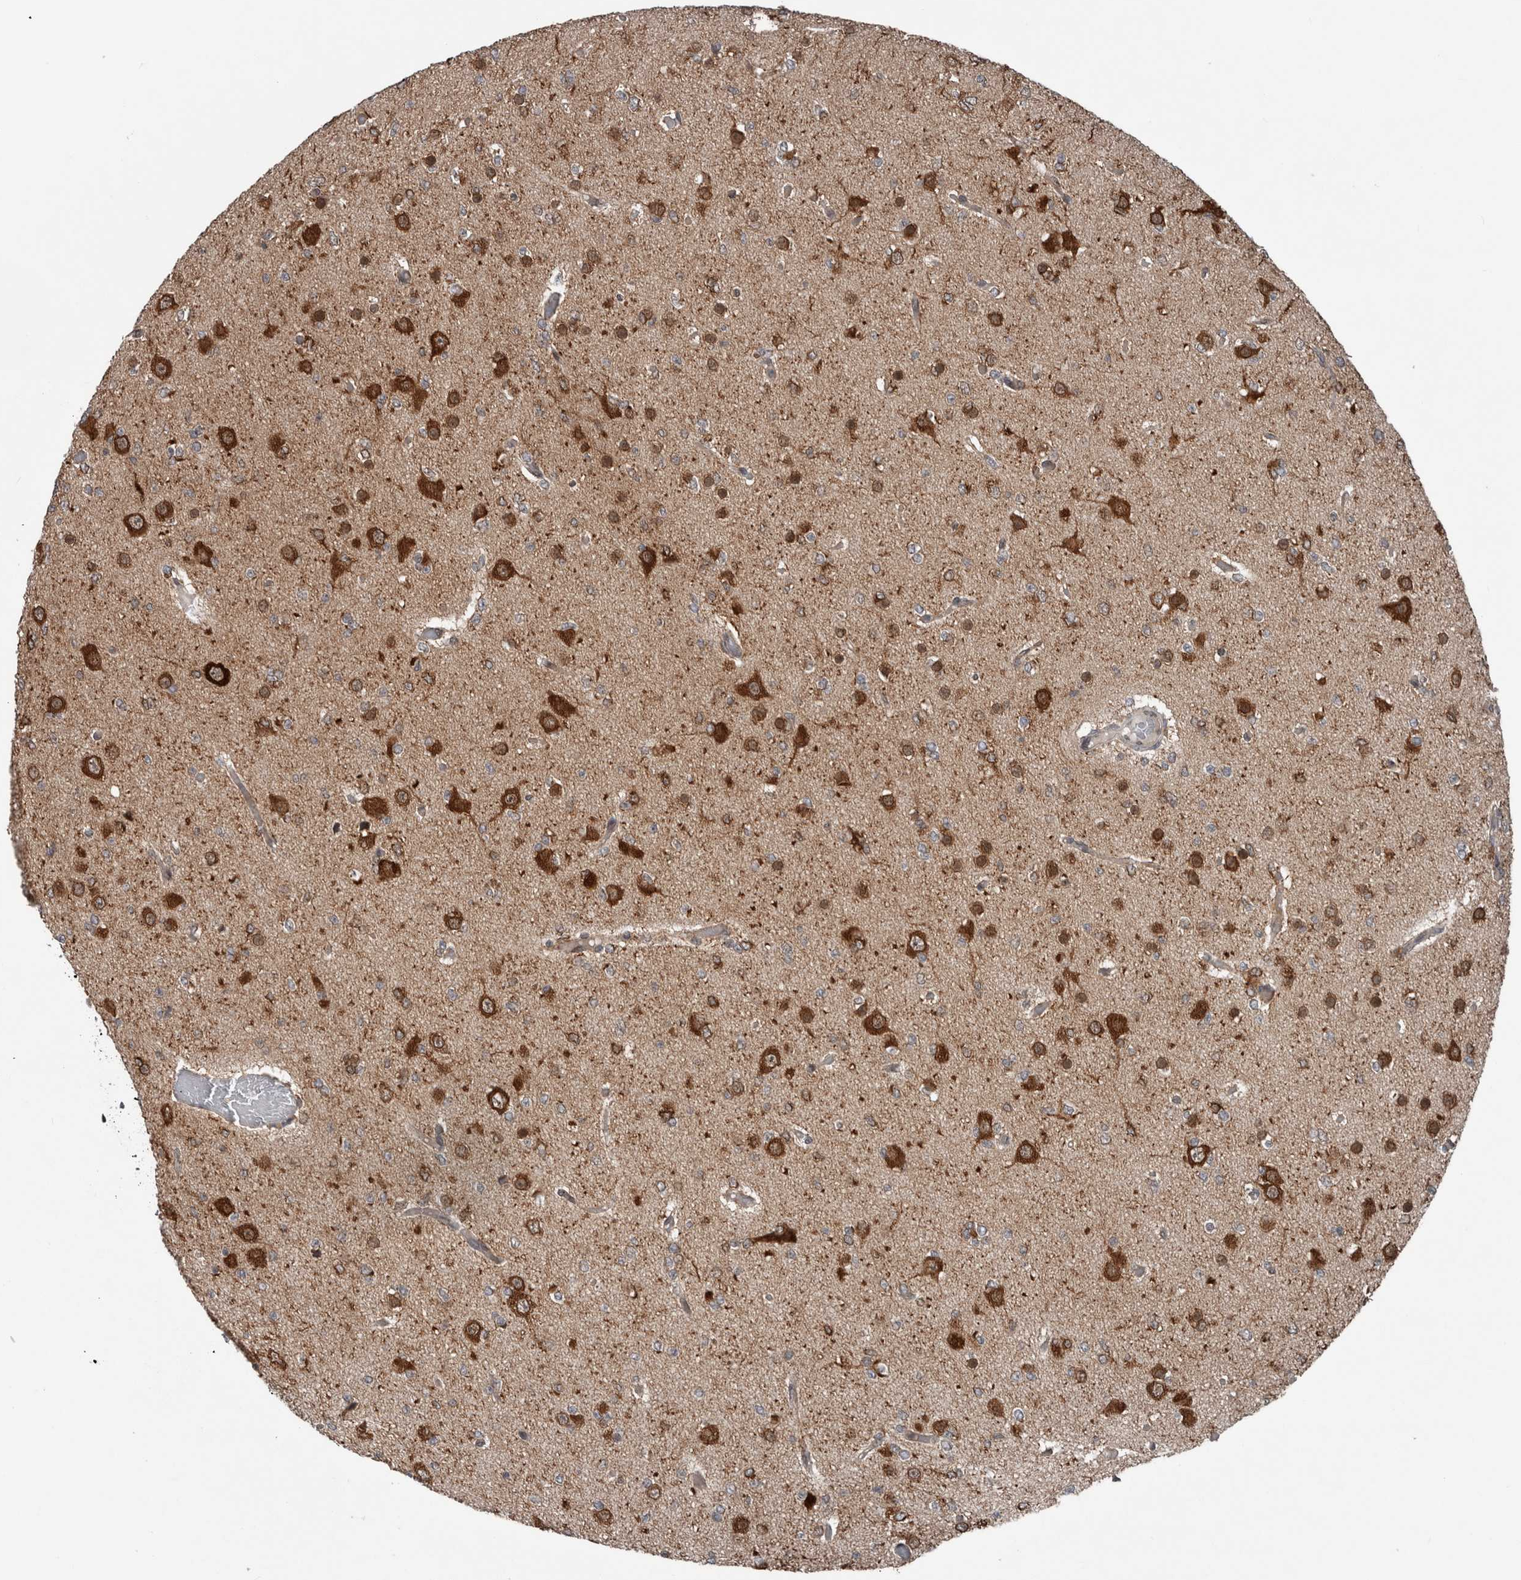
{"staining": {"intensity": "moderate", "quantity": "25%-75%", "location": "cytoplasmic/membranous"}, "tissue": "glioma", "cell_type": "Tumor cells", "image_type": "cancer", "snomed": [{"axis": "morphology", "description": "Glioma, malignant, Low grade"}, {"axis": "topography", "description": "Brain"}], "caption": "Tumor cells exhibit medium levels of moderate cytoplasmic/membranous positivity in about 25%-75% of cells in glioma. (IHC, brightfield microscopy, high magnification).", "gene": "ENY2", "patient": {"sex": "female", "age": 22}}